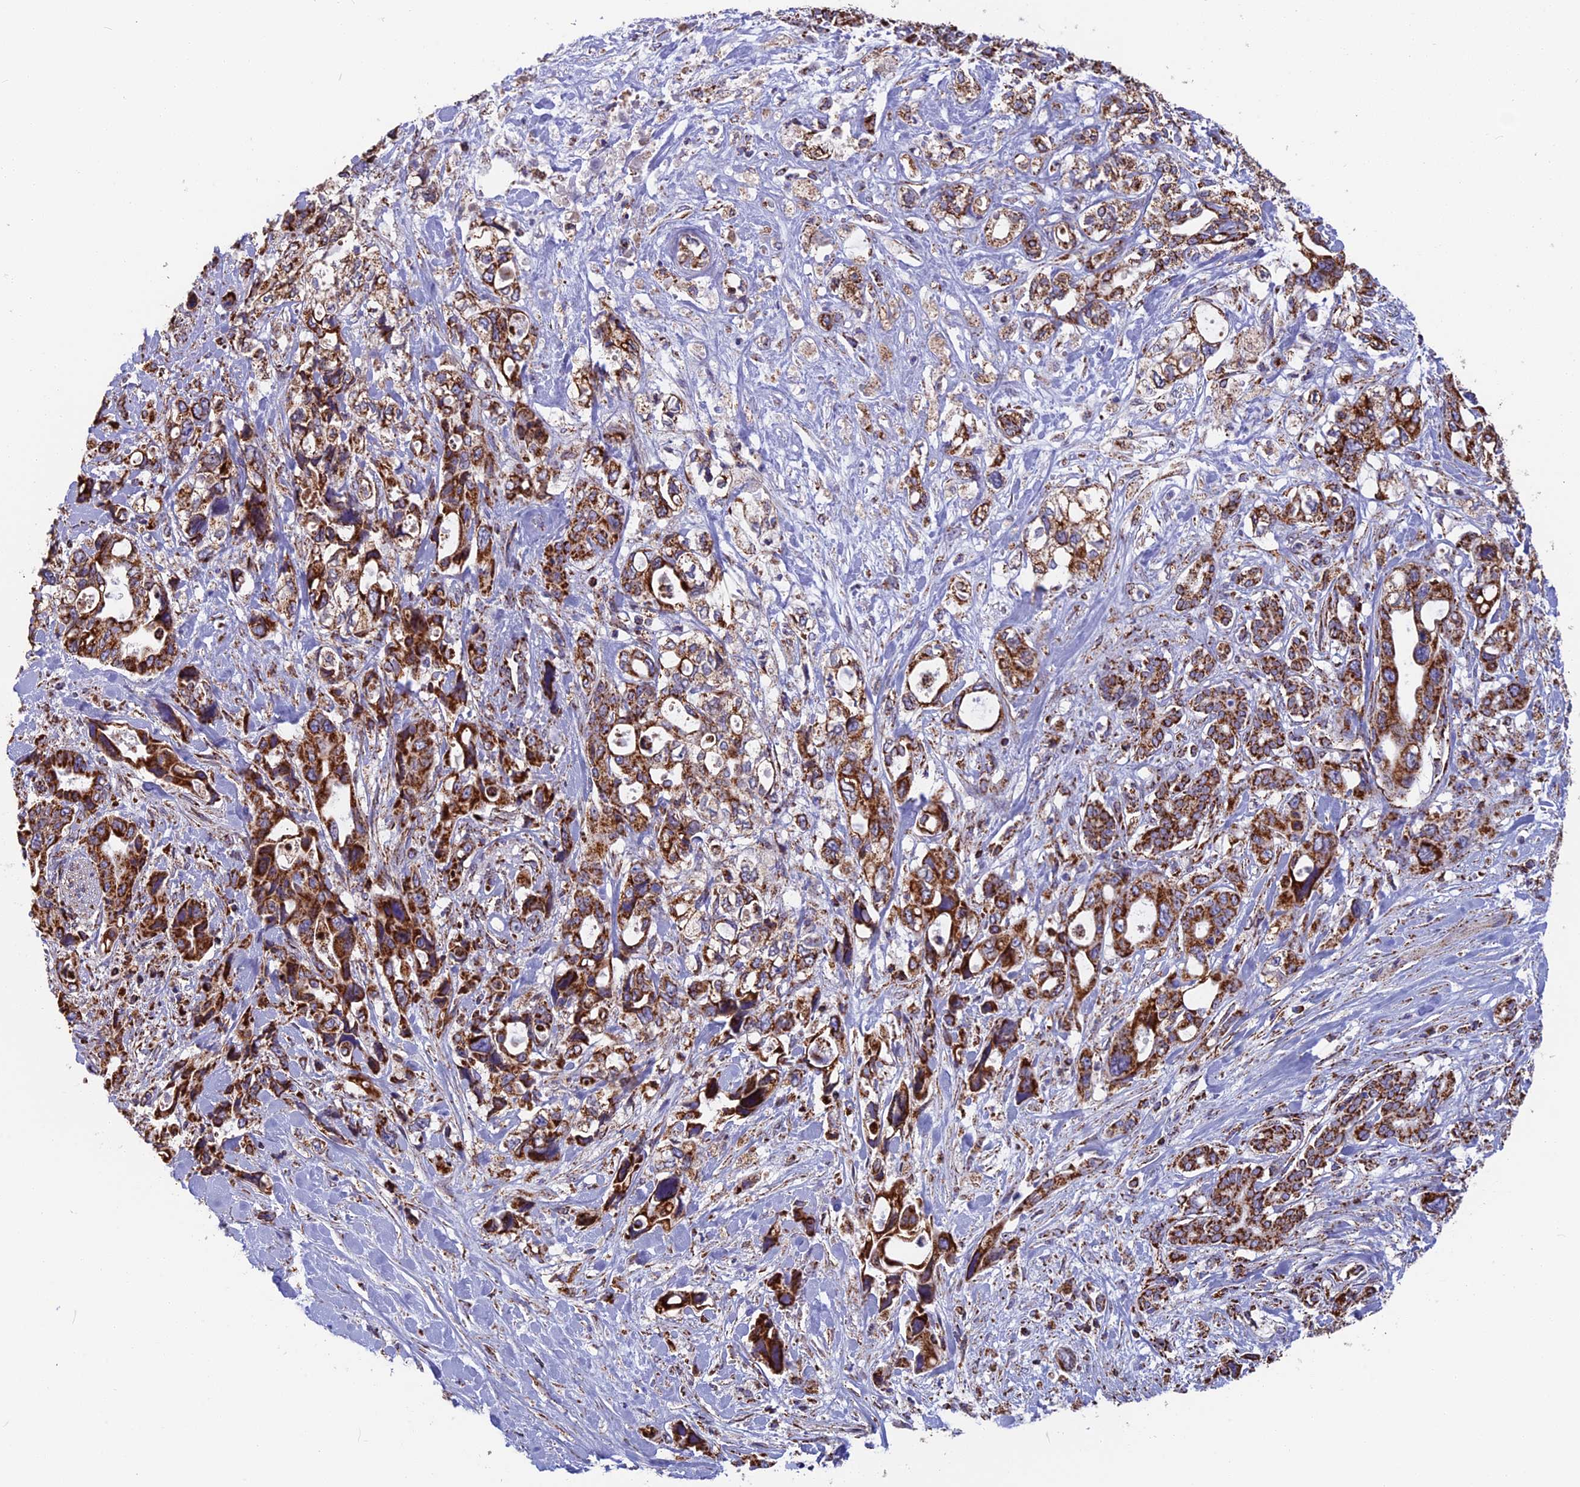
{"staining": {"intensity": "strong", "quantity": ">75%", "location": "cytoplasmic/membranous"}, "tissue": "pancreatic cancer", "cell_type": "Tumor cells", "image_type": "cancer", "snomed": [{"axis": "morphology", "description": "Adenocarcinoma, NOS"}, {"axis": "topography", "description": "Pancreas"}], "caption": "The immunohistochemical stain shows strong cytoplasmic/membranous positivity in tumor cells of adenocarcinoma (pancreatic) tissue.", "gene": "CS", "patient": {"sex": "male", "age": 46}}